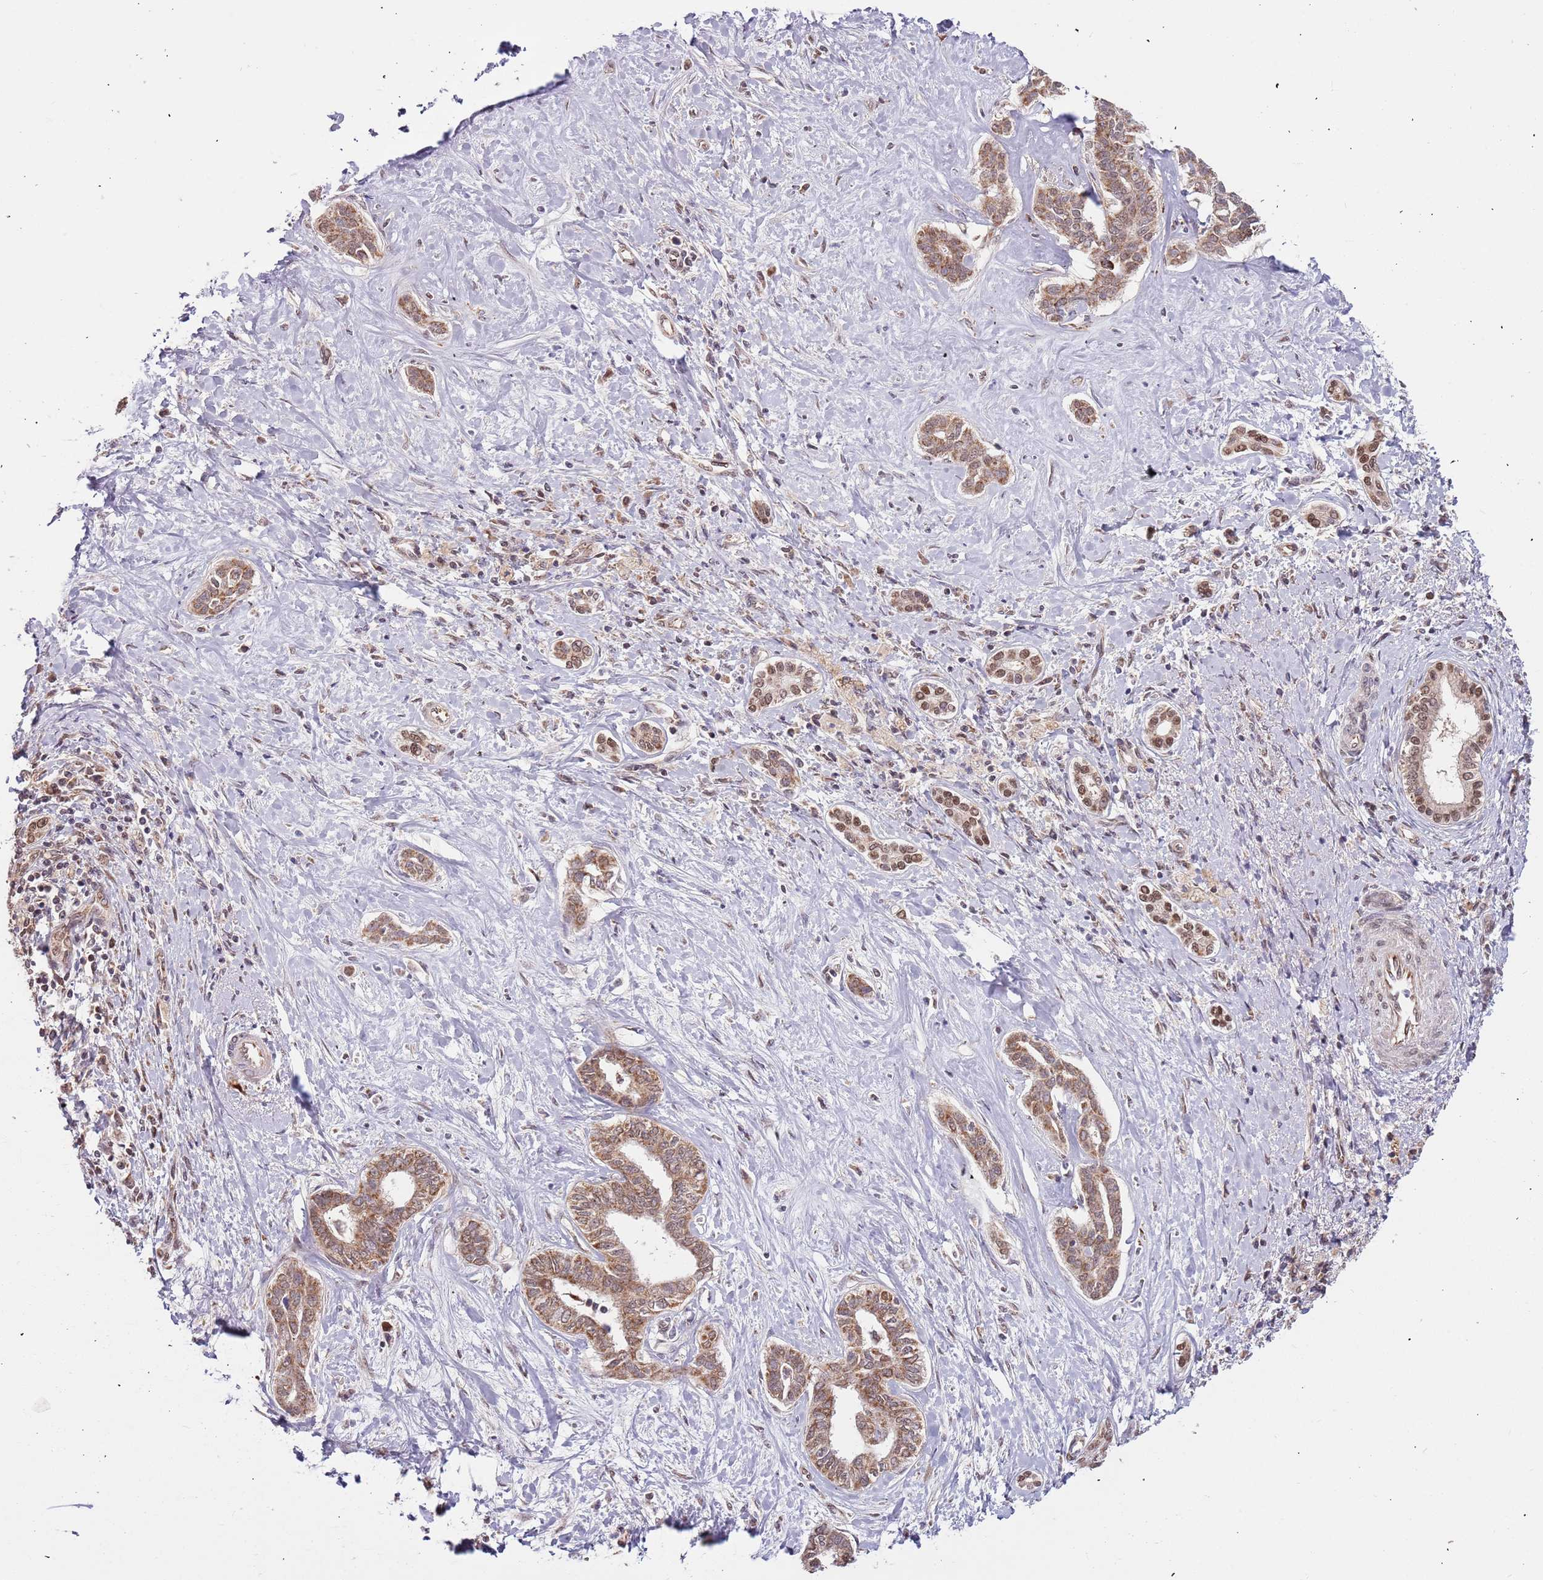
{"staining": {"intensity": "strong", "quantity": ">75%", "location": "cytoplasmic/membranous"}, "tissue": "liver cancer", "cell_type": "Tumor cells", "image_type": "cancer", "snomed": [{"axis": "morphology", "description": "Cholangiocarcinoma"}, {"axis": "topography", "description": "Liver"}], "caption": "Immunohistochemistry (IHC) histopathology image of neoplastic tissue: human cholangiocarcinoma (liver) stained using immunohistochemistry (IHC) shows high levels of strong protein expression localized specifically in the cytoplasmic/membranous of tumor cells, appearing as a cytoplasmic/membranous brown color.", "gene": "IL17RD", "patient": {"sex": "female", "age": 77}}